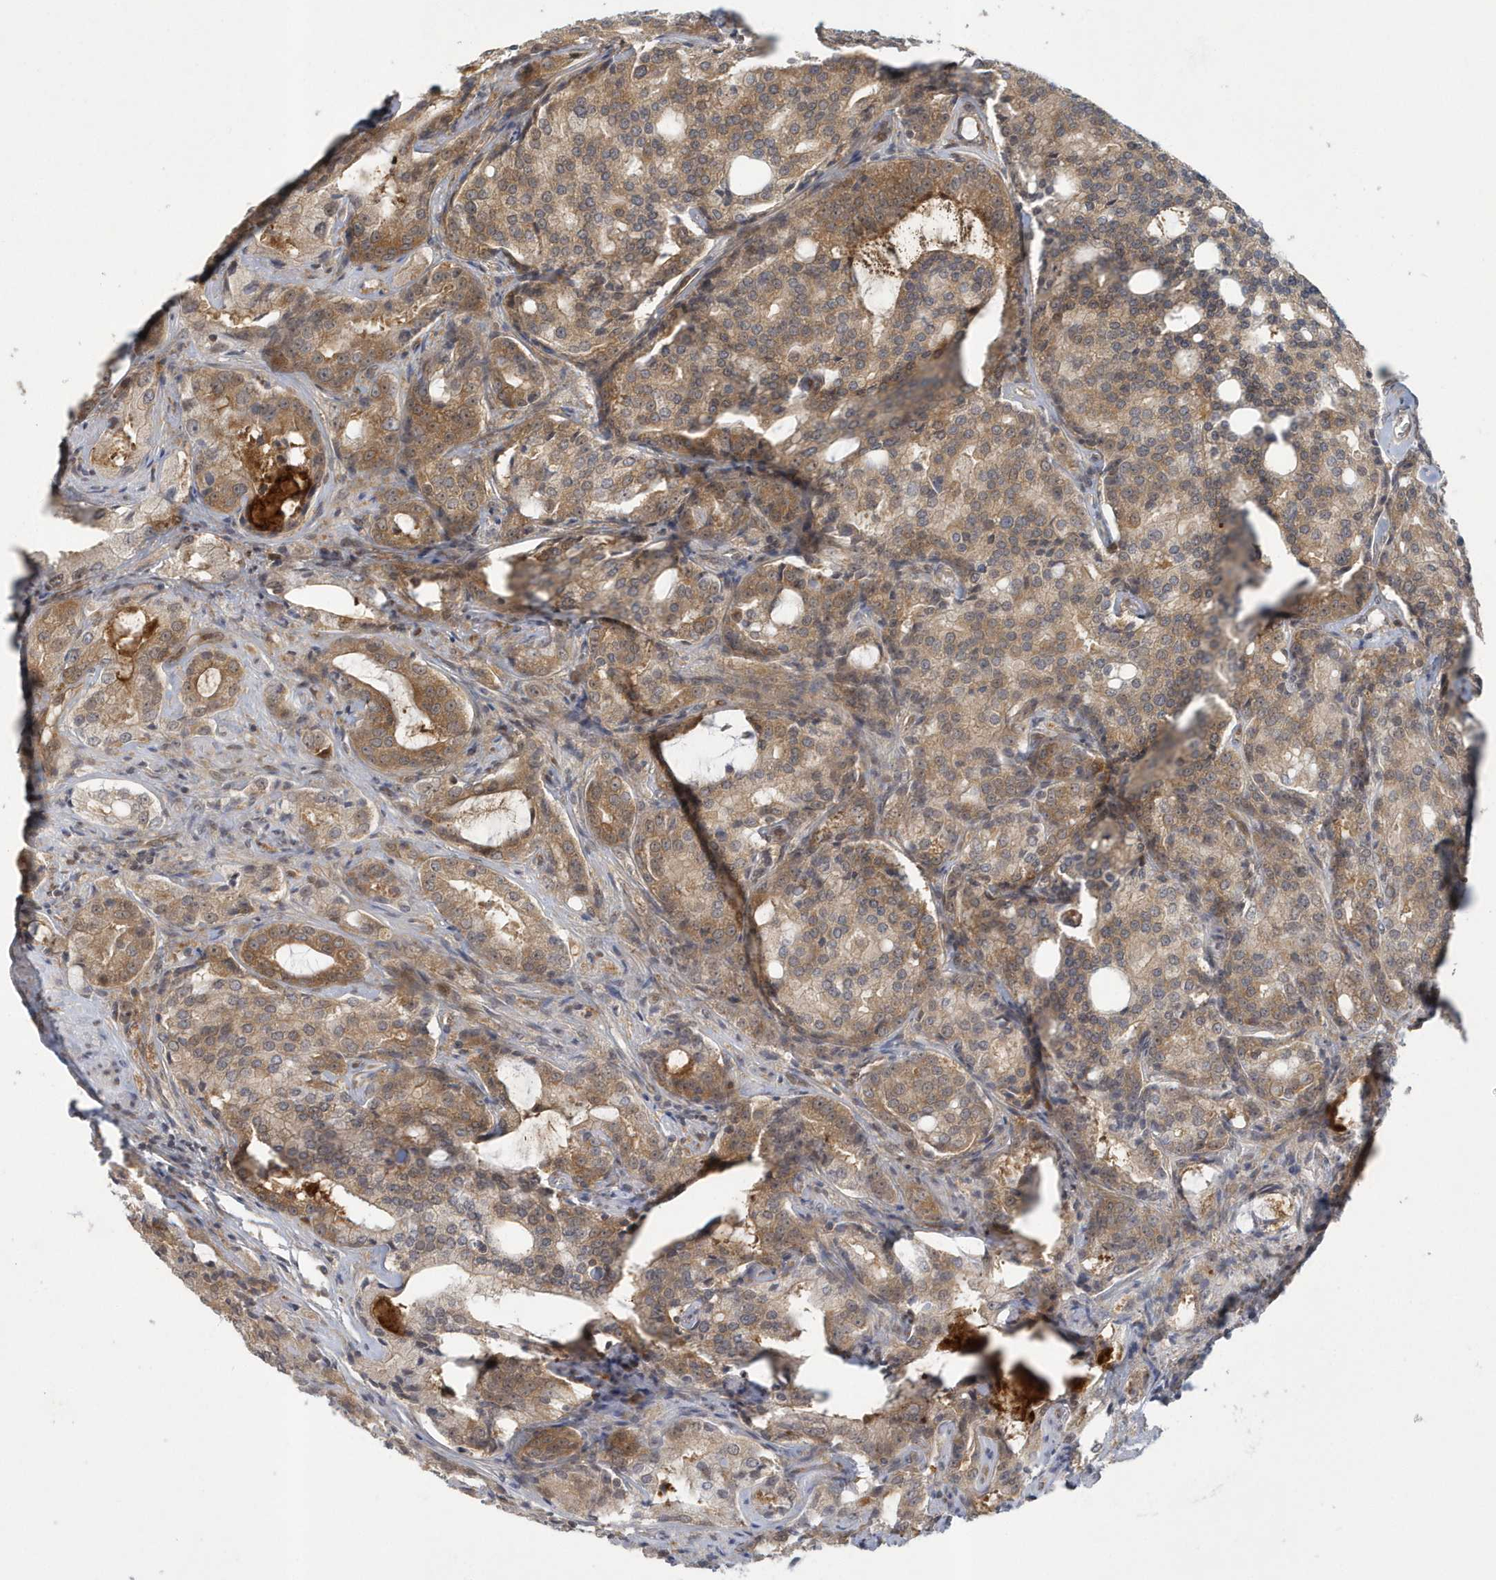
{"staining": {"intensity": "moderate", "quantity": ">75%", "location": "cytoplasmic/membranous"}, "tissue": "prostate cancer", "cell_type": "Tumor cells", "image_type": "cancer", "snomed": [{"axis": "morphology", "description": "Adenocarcinoma, High grade"}, {"axis": "topography", "description": "Prostate"}], "caption": "Protein staining of prostate cancer tissue exhibits moderate cytoplasmic/membranous positivity in approximately >75% of tumor cells. Immunohistochemistry stains the protein of interest in brown and the nuclei are stained blue.", "gene": "ATG4A", "patient": {"sex": "male", "age": 72}}